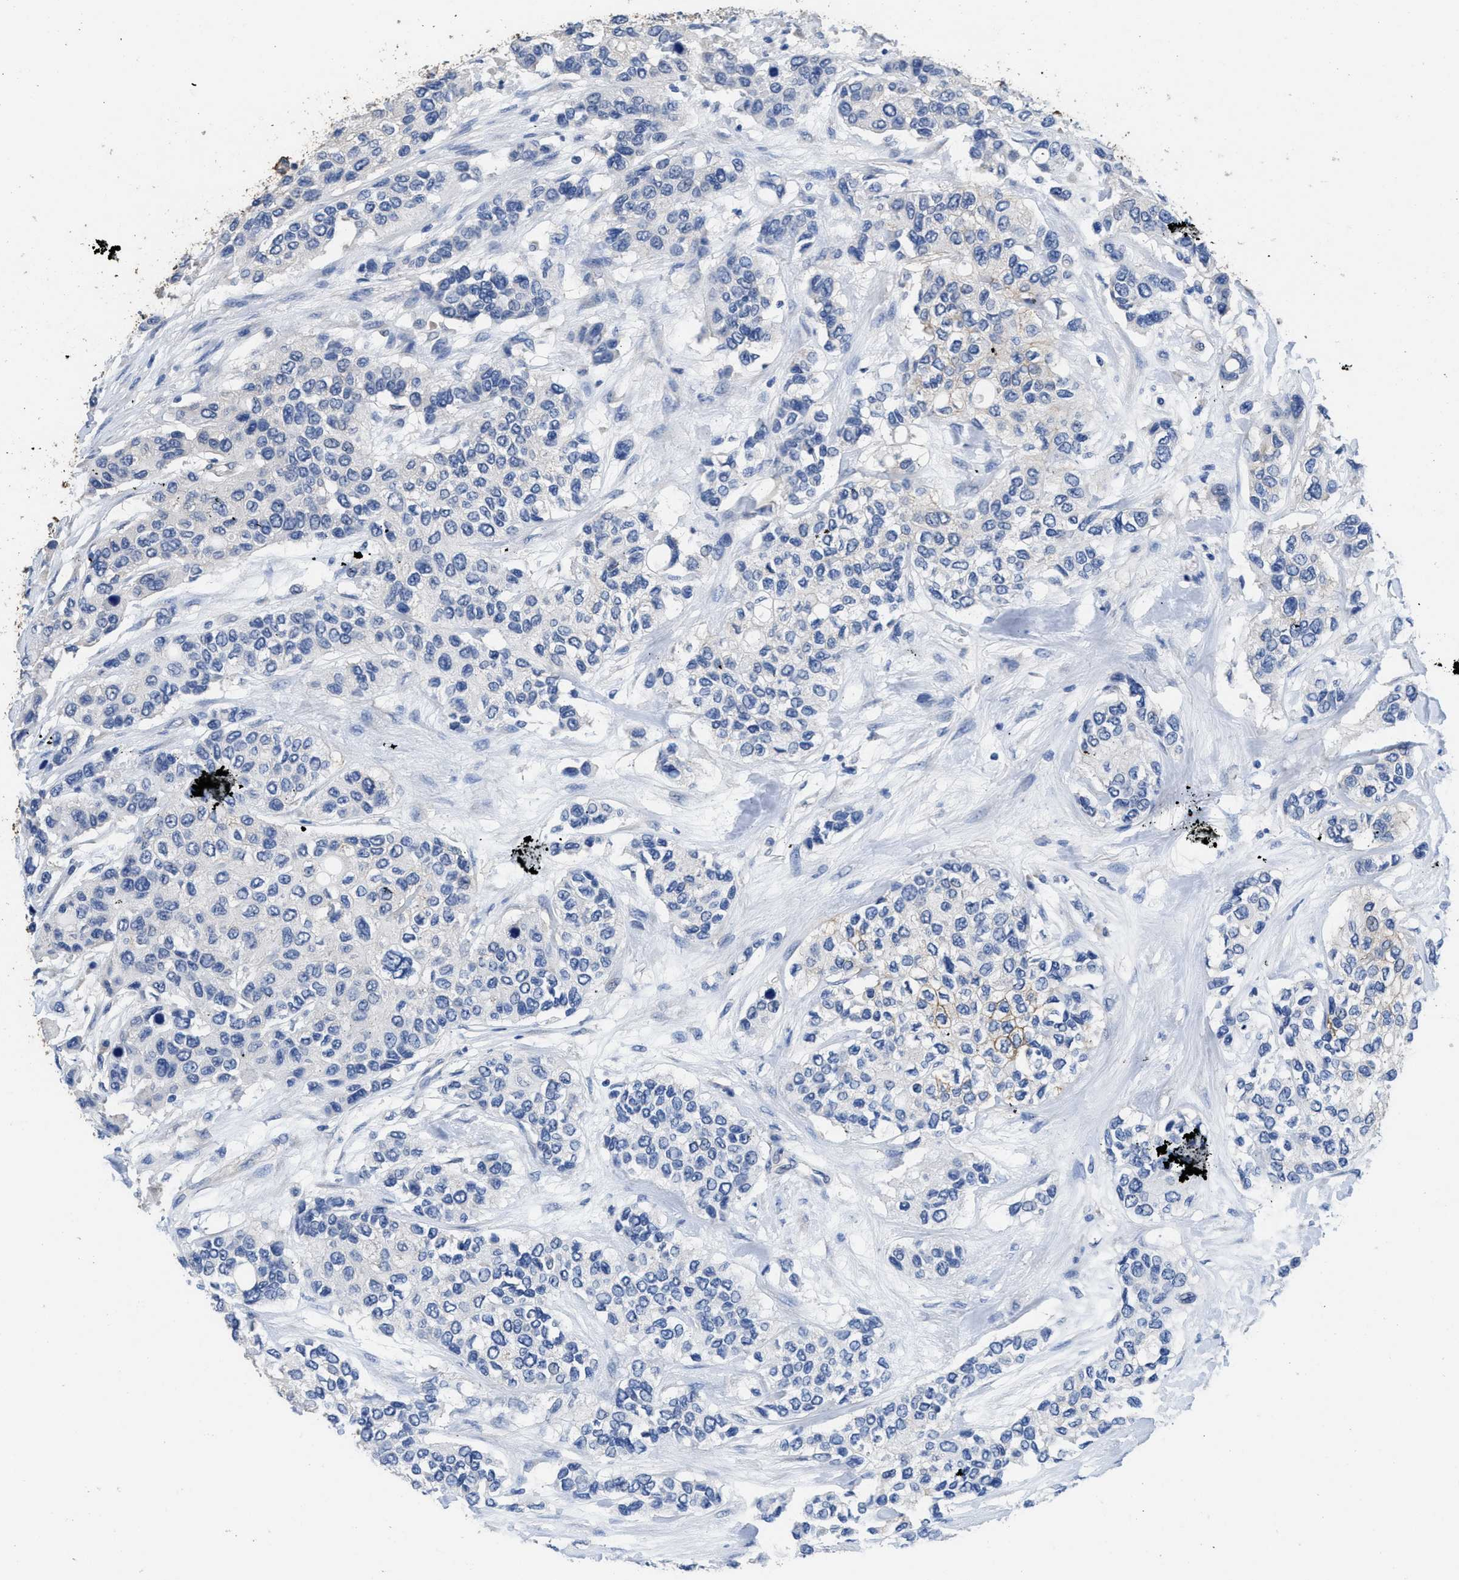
{"staining": {"intensity": "weak", "quantity": "<25%", "location": "cytoplasmic/membranous"}, "tissue": "urothelial cancer", "cell_type": "Tumor cells", "image_type": "cancer", "snomed": [{"axis": "morphology", "description": "Urothelial carcinoma, High grade"}, {"axis": "topography", "description": "Urinary bladder"}], "caption": "An image of urothelial carcinoma (high-grade) stained for a protein reveals no brown staining in tumor cells.", "gene": "CA9", "patient": {"sex": "female", "age": 56}}